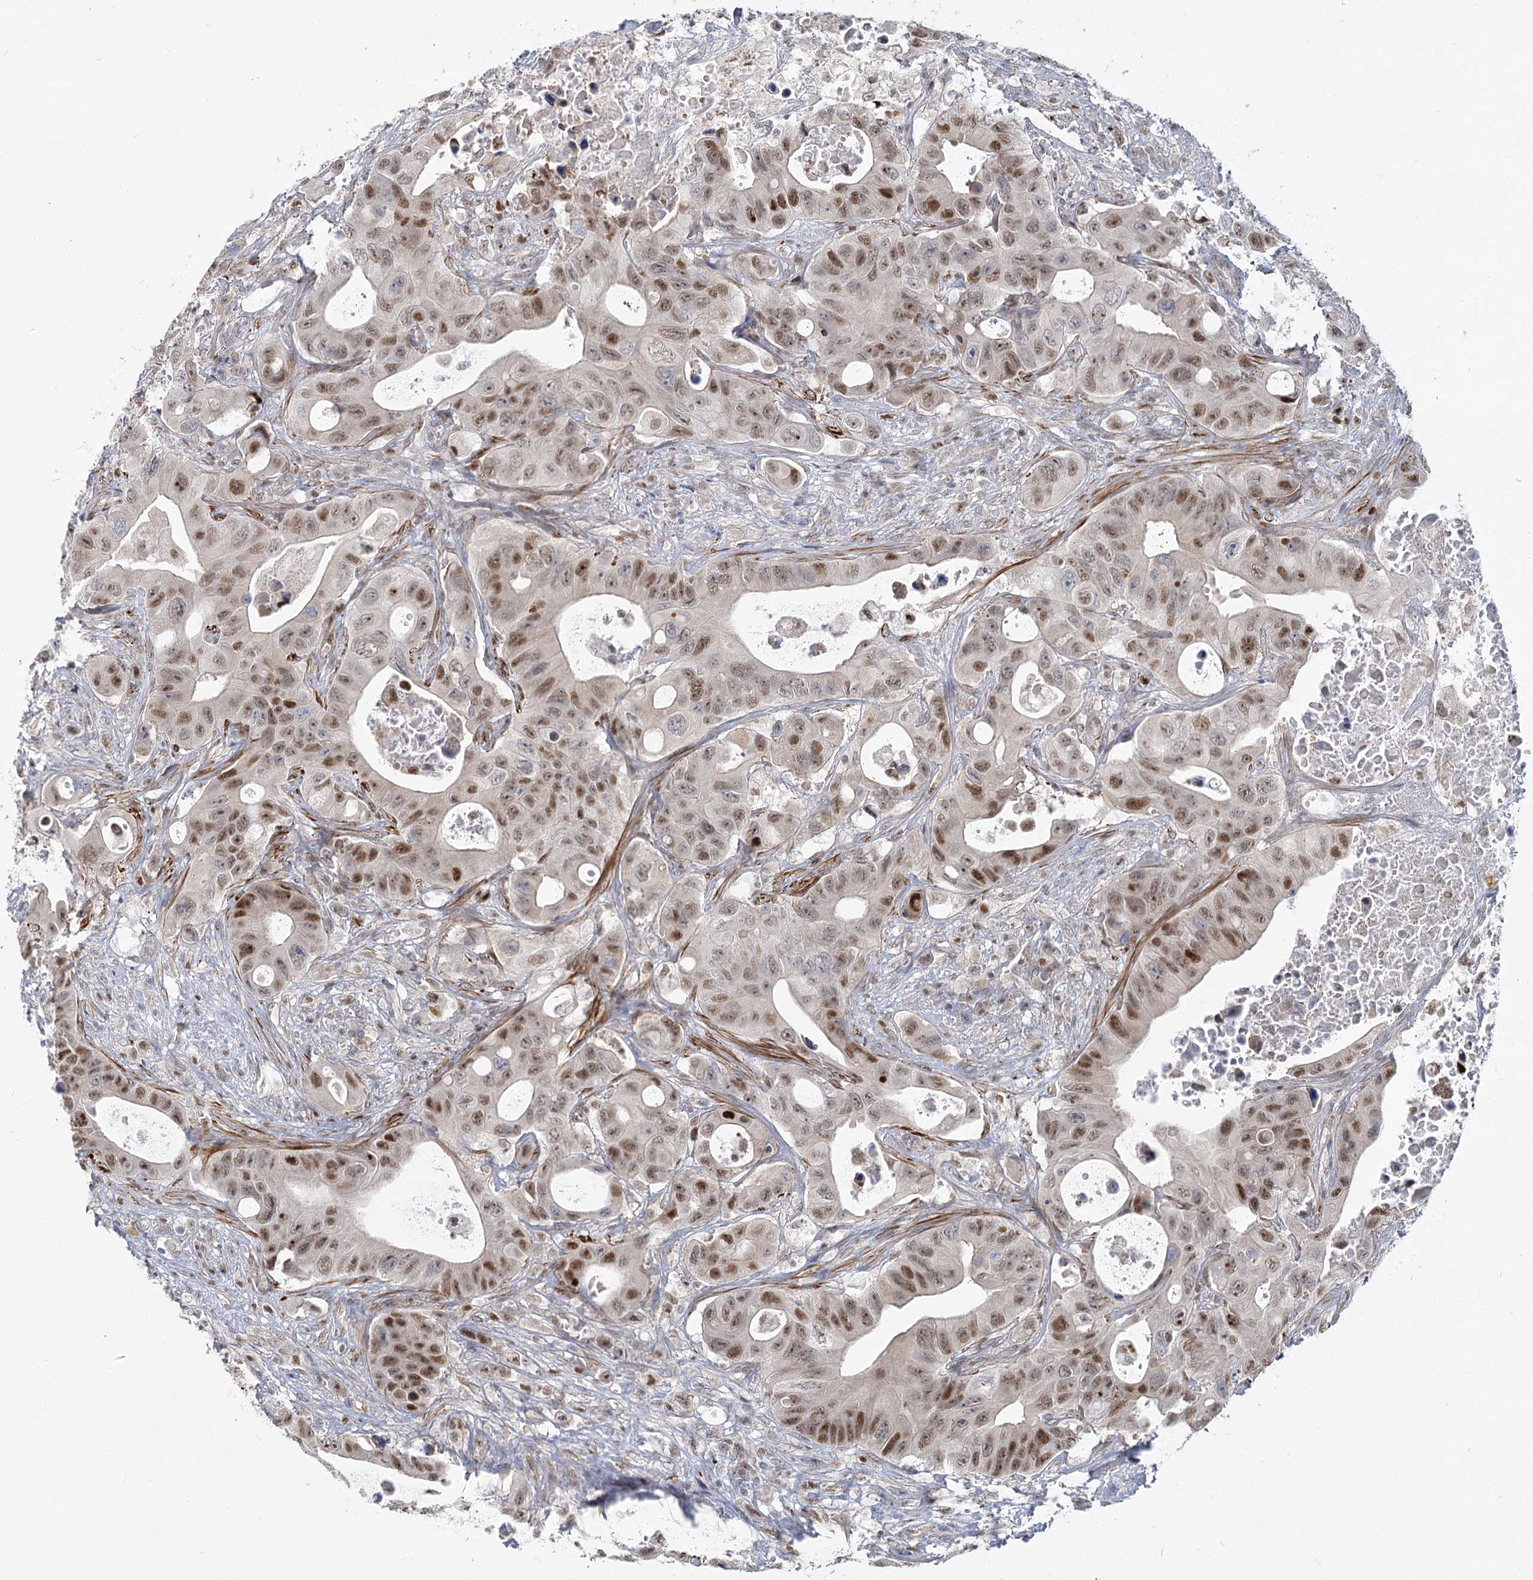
{"staining": {"intensity": "moderate", "quantity": ">75%", "location": "nuclear"}, "tissue": "colorectal cancer", "cell_type": "Tumor cells", "image_type": "cancer", "snomed": [{"axis": "morphology", "description": "Adenocarcinoma, NOS"}, {"axis": "topography", "description": "Colon"}], "caption": "IHC of adenocarcinoma (colorectal) exhibits medium levels of moderate nuclear expression in approximately >75% of tumor cells. (DAB (3,3'-diaminobenzidine) IHC with brightfield microscopy, high magnification).", "gene": "ARSI", "patient": {"sex": "female", "age": 46}}